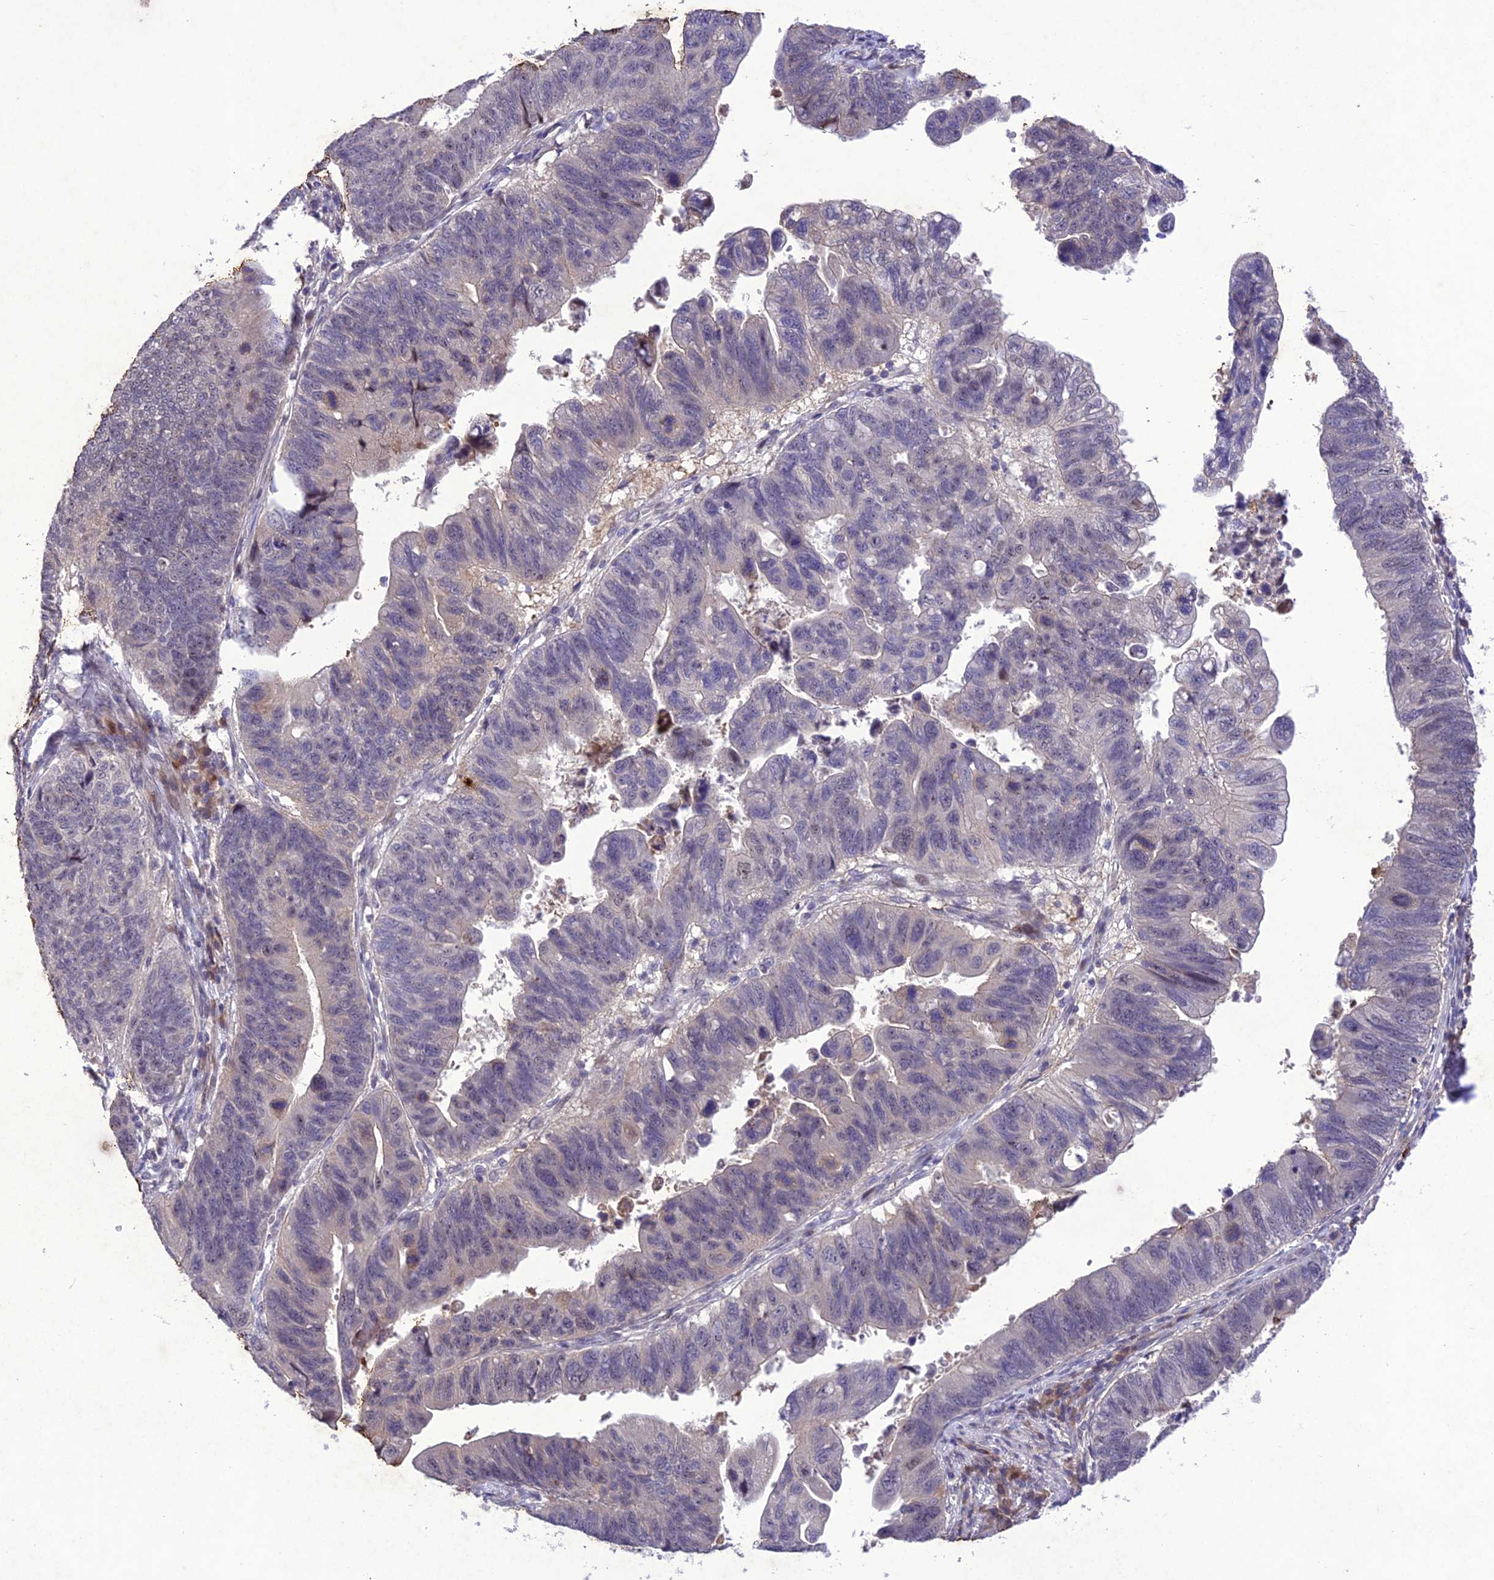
{"staining": {"intensity": "negative", "quantity": "none", "location": "none"}, "tissue": "stomach cancer", "cell_type": "Tumor cells", "image_type": "cancer", "snomed": [{"axis": "morphology", "description": "Adenocarcinoma, NOS"}, {"axis": "topography", "description": "Stomach"}], "caption": "There is no significant staining in tumor cells of stomach cancer.", "gene": "ANKRD52", "patient": {"sex": "male", "age": 59}}